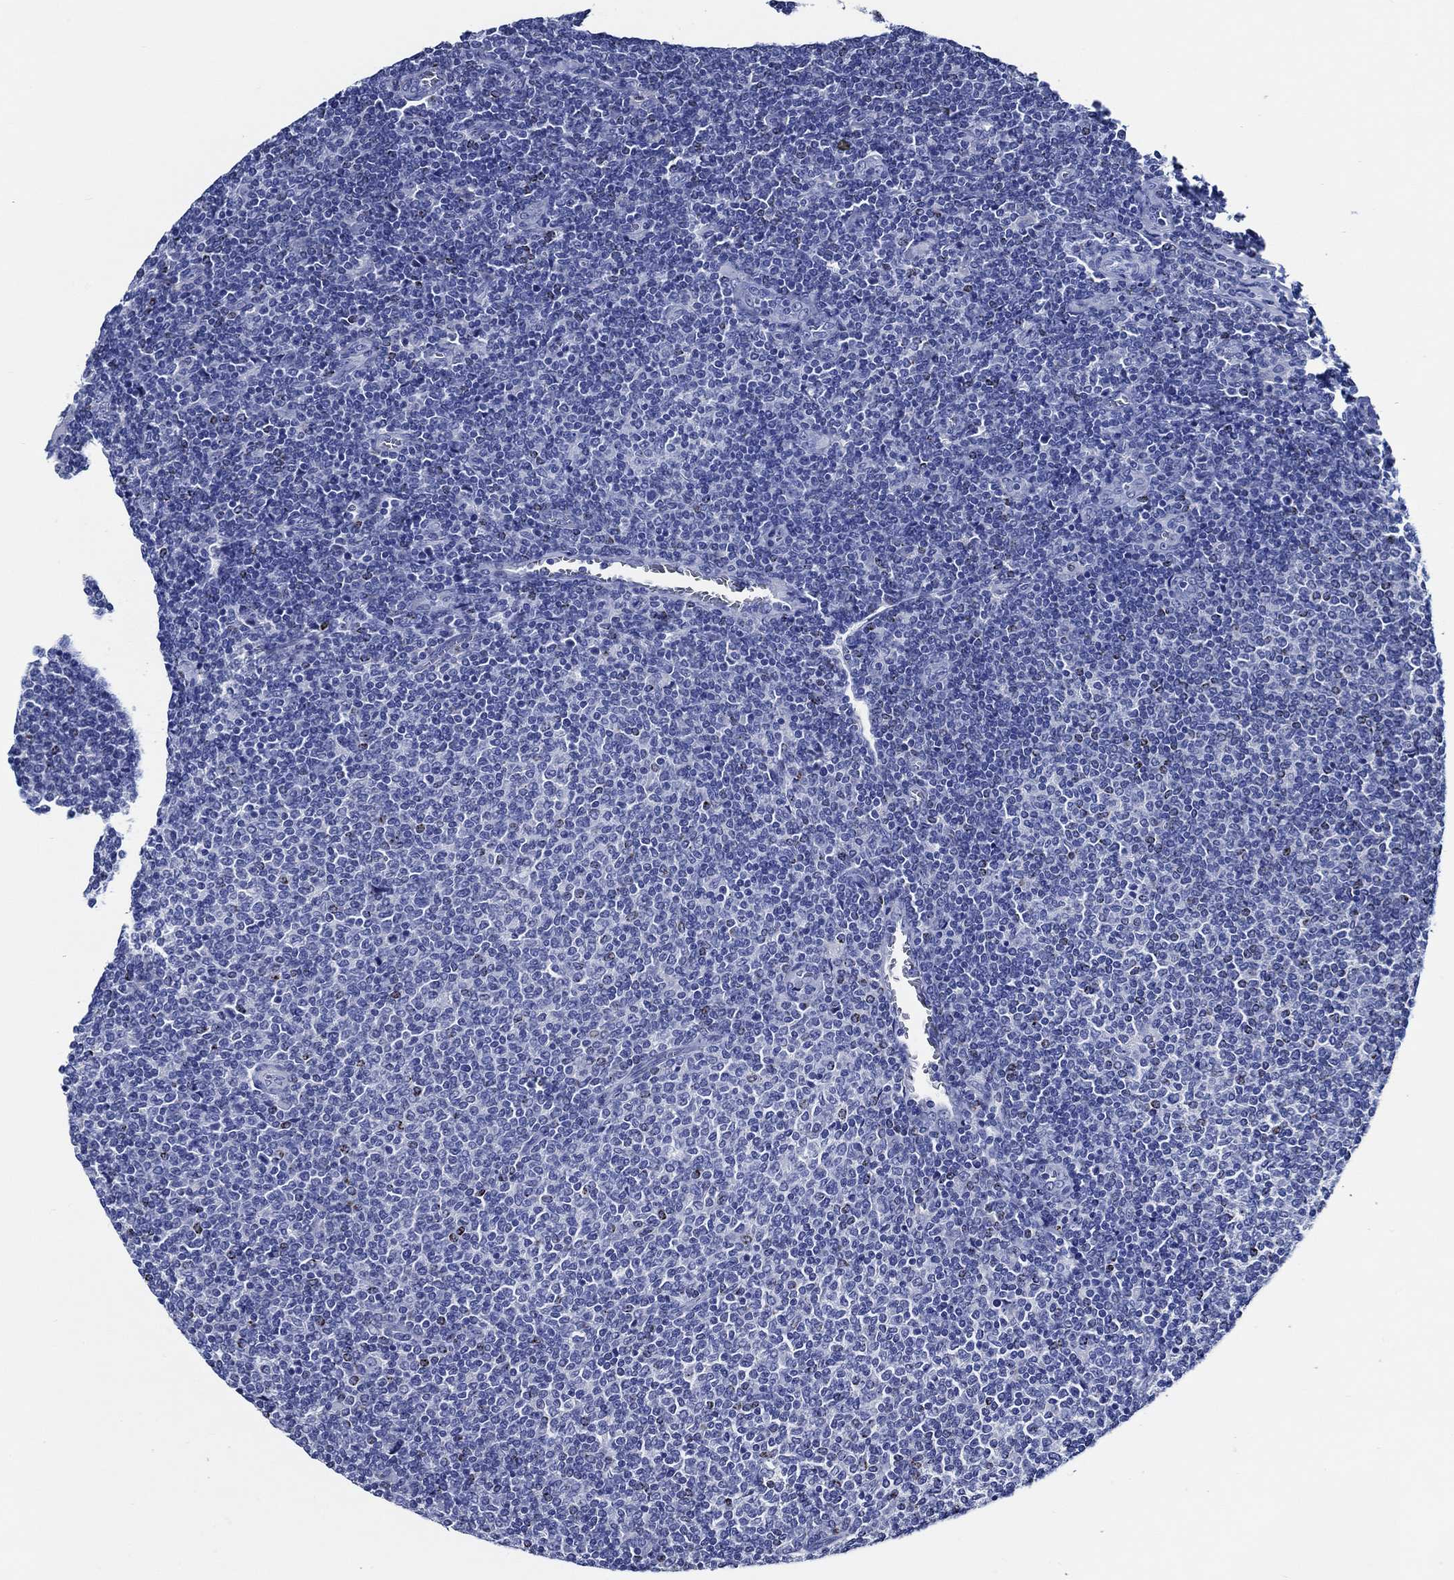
{"staining": {"intensity": "negative", "quantity": "none", "location": "none"}, "tissue": "lymphoma", "cell_type": "Tumor cells", "image_type": "cancer", "snomed": [{"axis": "morphology", "description": "Malignant lymphoma, non-Hodgkin's type, Low grade"}, {"axis": "topography", "description": "Lymph node"}], "caption": "High magnification brightfield microscopy of lymphoma stained with DAB (brown) and counterstained with hematoxylin (blue): tumor cells show no significant expression.", "gene": "WDR62", "patient": {"sex": "male", "age": 52}}